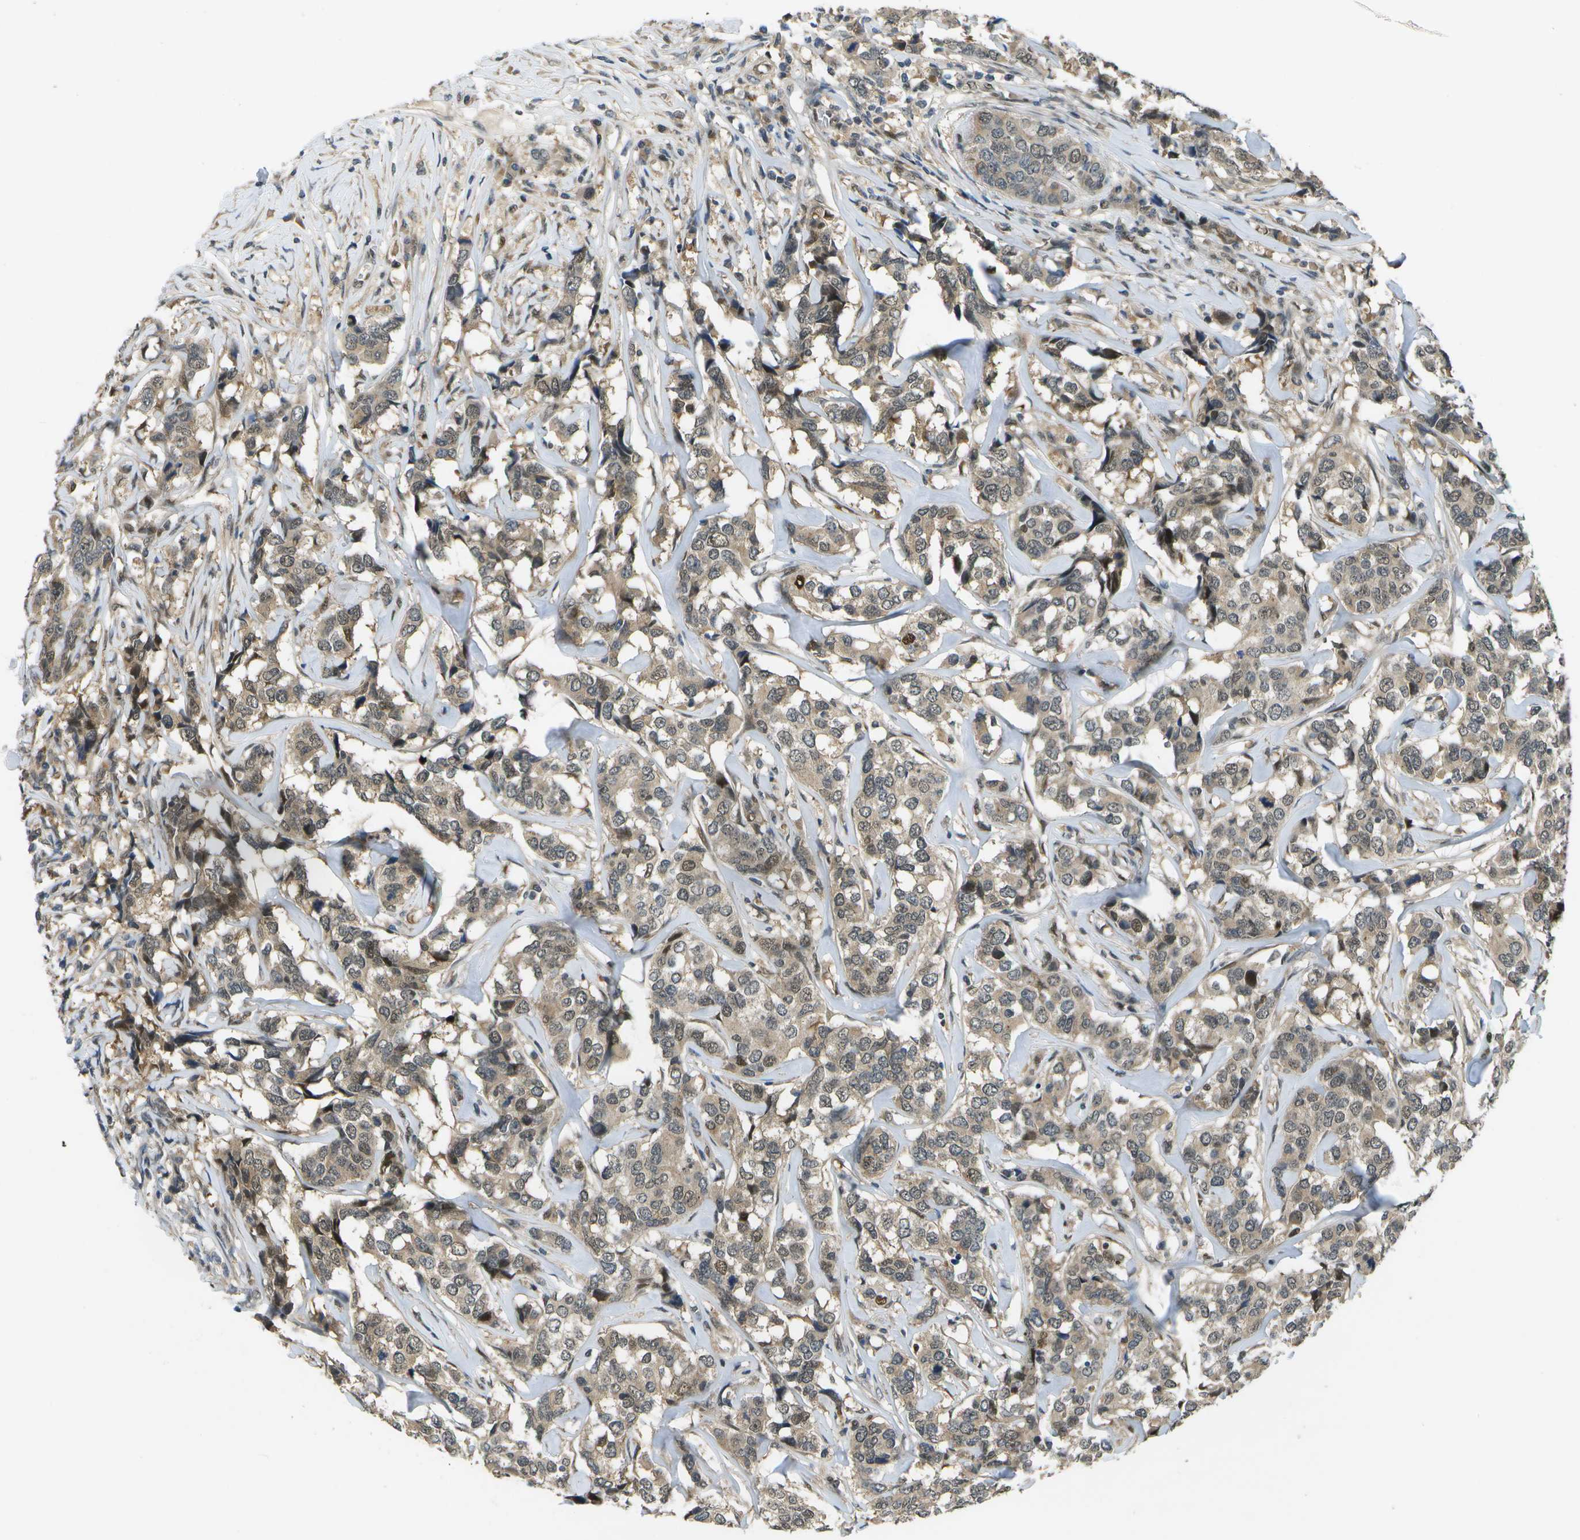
{"staining": {"intensity": "weak", "quantity": ">75%", "location": "cytoplasmic/membranous,nuclear"}, "tissue": "breast cancer", "cell_type": "Tumor cells", "image_type": "cancer", "snomed": [{"axis": "morphology", "description": "Lobular carcinoma"}, {"axis": "topography", "description": "Breast"}], "caption": "About >75% of tumor cells in breast cancer display weak cytoplasmic/membranous and nuclear protein staining as visualized by brown immunohistochemical staining.", "gene": "GANC", "patient": {"sex": "female", "age": 59}}